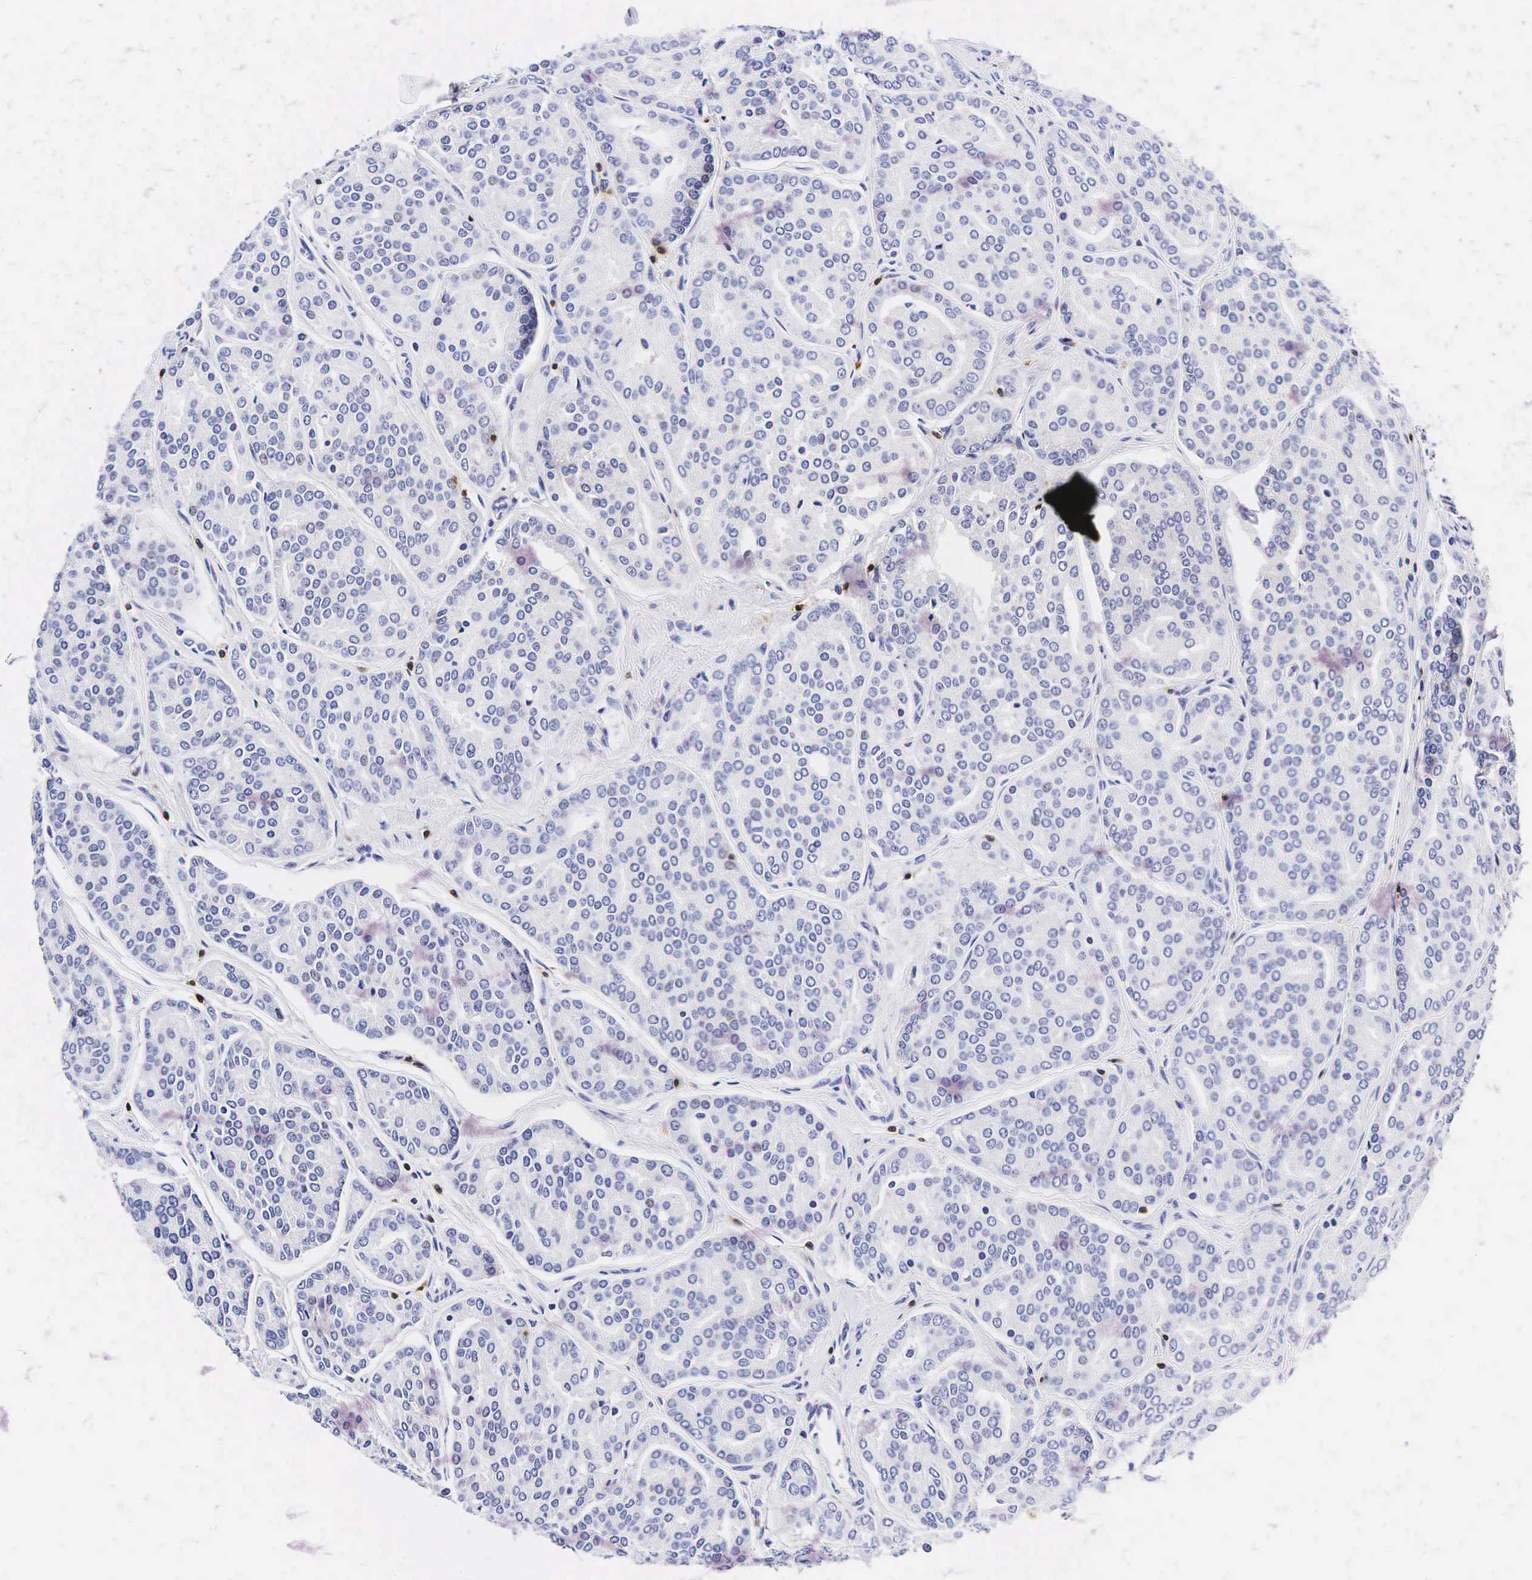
{"staining": {"intensity": "negative", "quantity": "none", "location": "none"}, "tissue": "prostate cancer", "cell_type": "Tumor cells", "image_type": "cancer", "snomed": [{"axis": "morphology", "description": "Adenocarcinoma, High grade"}, {"axis": "topography", "description": "Prostate"}], "caption": "DAB (3,3'-diaminobenzidine) immunohistochemical staining of human prostate adenocarcinoma (high-grade) reveals no significant positivity in tumor cells.", "gene": "CD3E", "patient": {"sex": "male", "age": 64}}